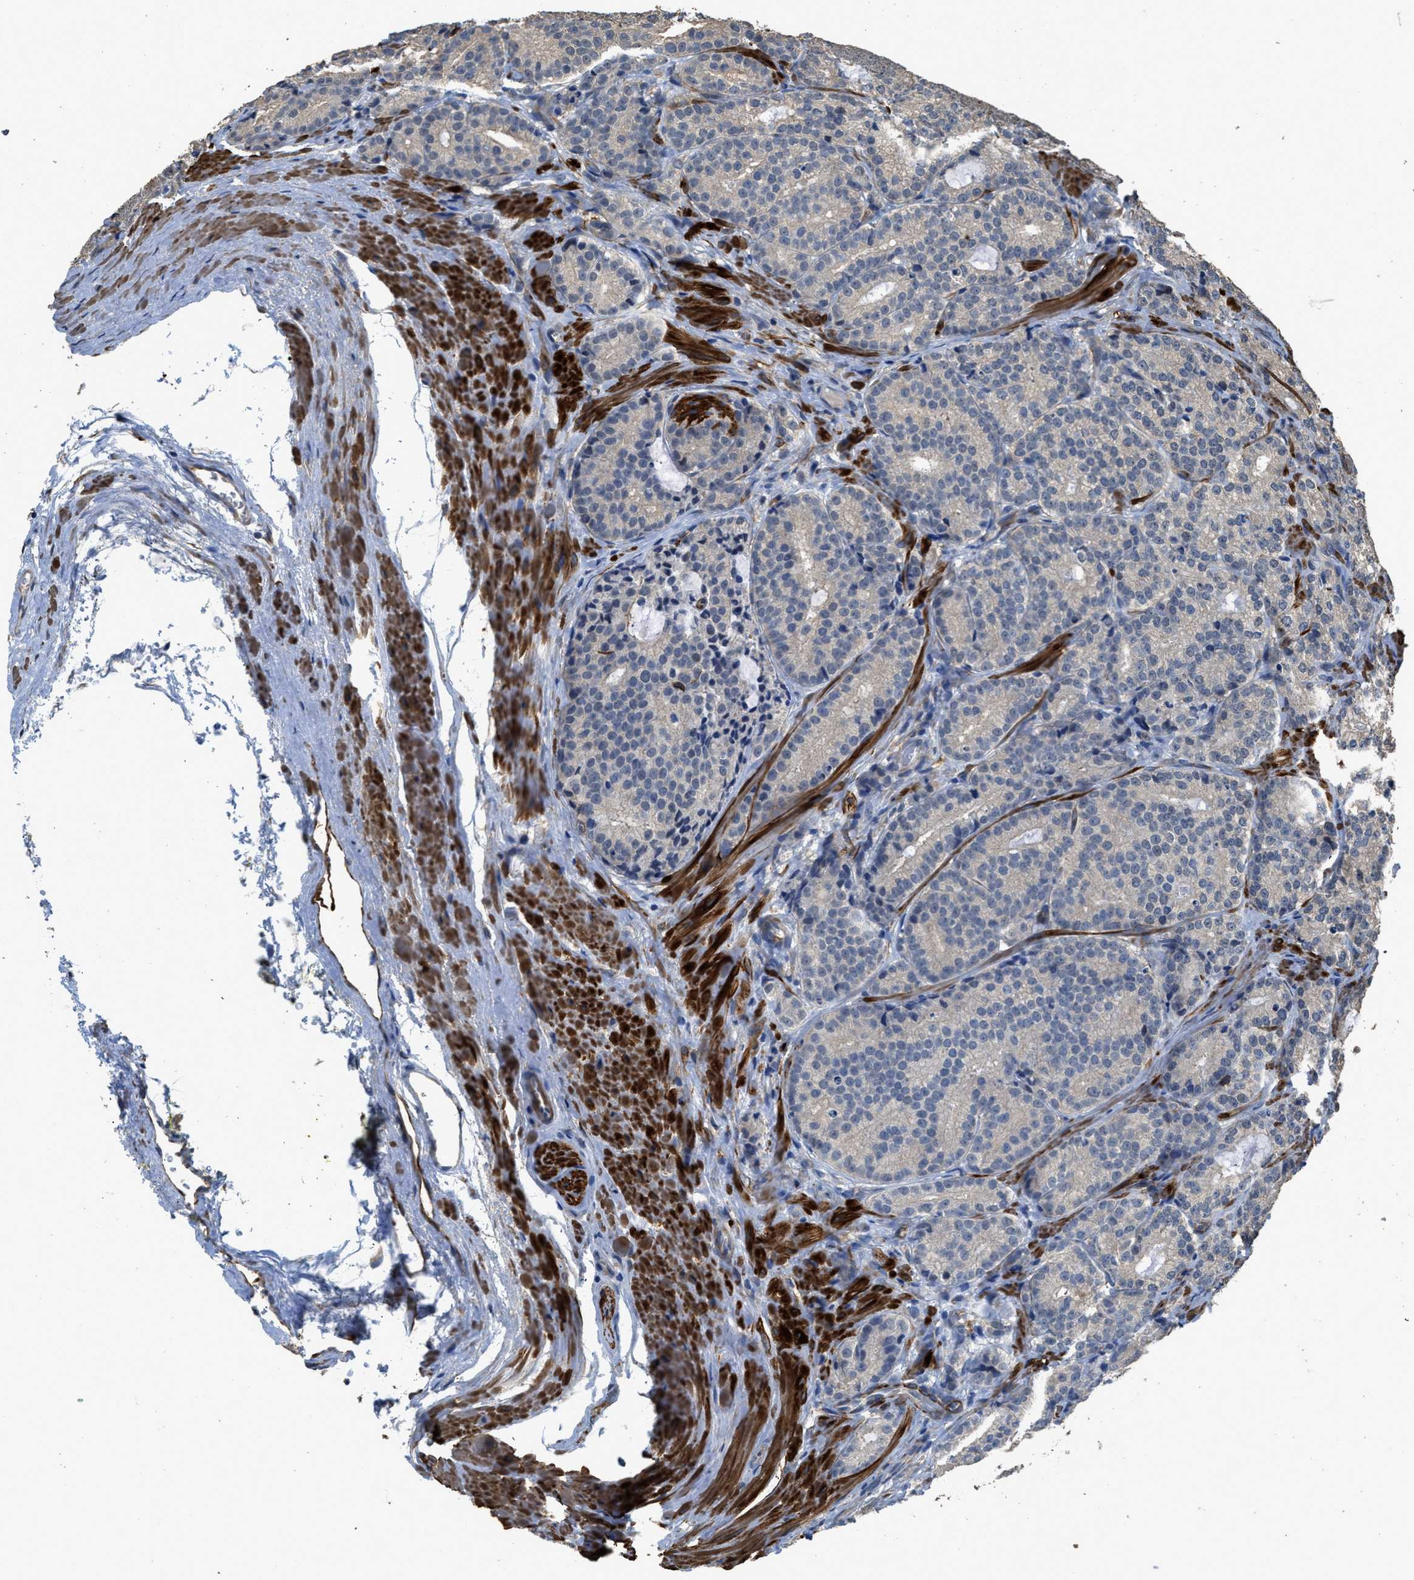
{"staining": {"intensity": "negative", "quantity": "none", "location": "none"}, "tissue": "prostate cancer", "cell_type": "Tumor cells", "image_type": "cancer", "snomed": [{"axis": "morphology", "description": "Adenocarcinoma, High grade"}, {"axis": "topography", "description": "Prostate"}], "caption": "Tumor cells are negative for brown protein staining in prostate adenocarcinoma (high-grade). Brightfield microscopy of immunohistochemistry stained with DAB (3,3'-diaminobenzidine) (brown) and hematoxylin (blue), captured at high magnification.", "gene": "SYNM", "patient": {"sex": "male", "age": 61}}